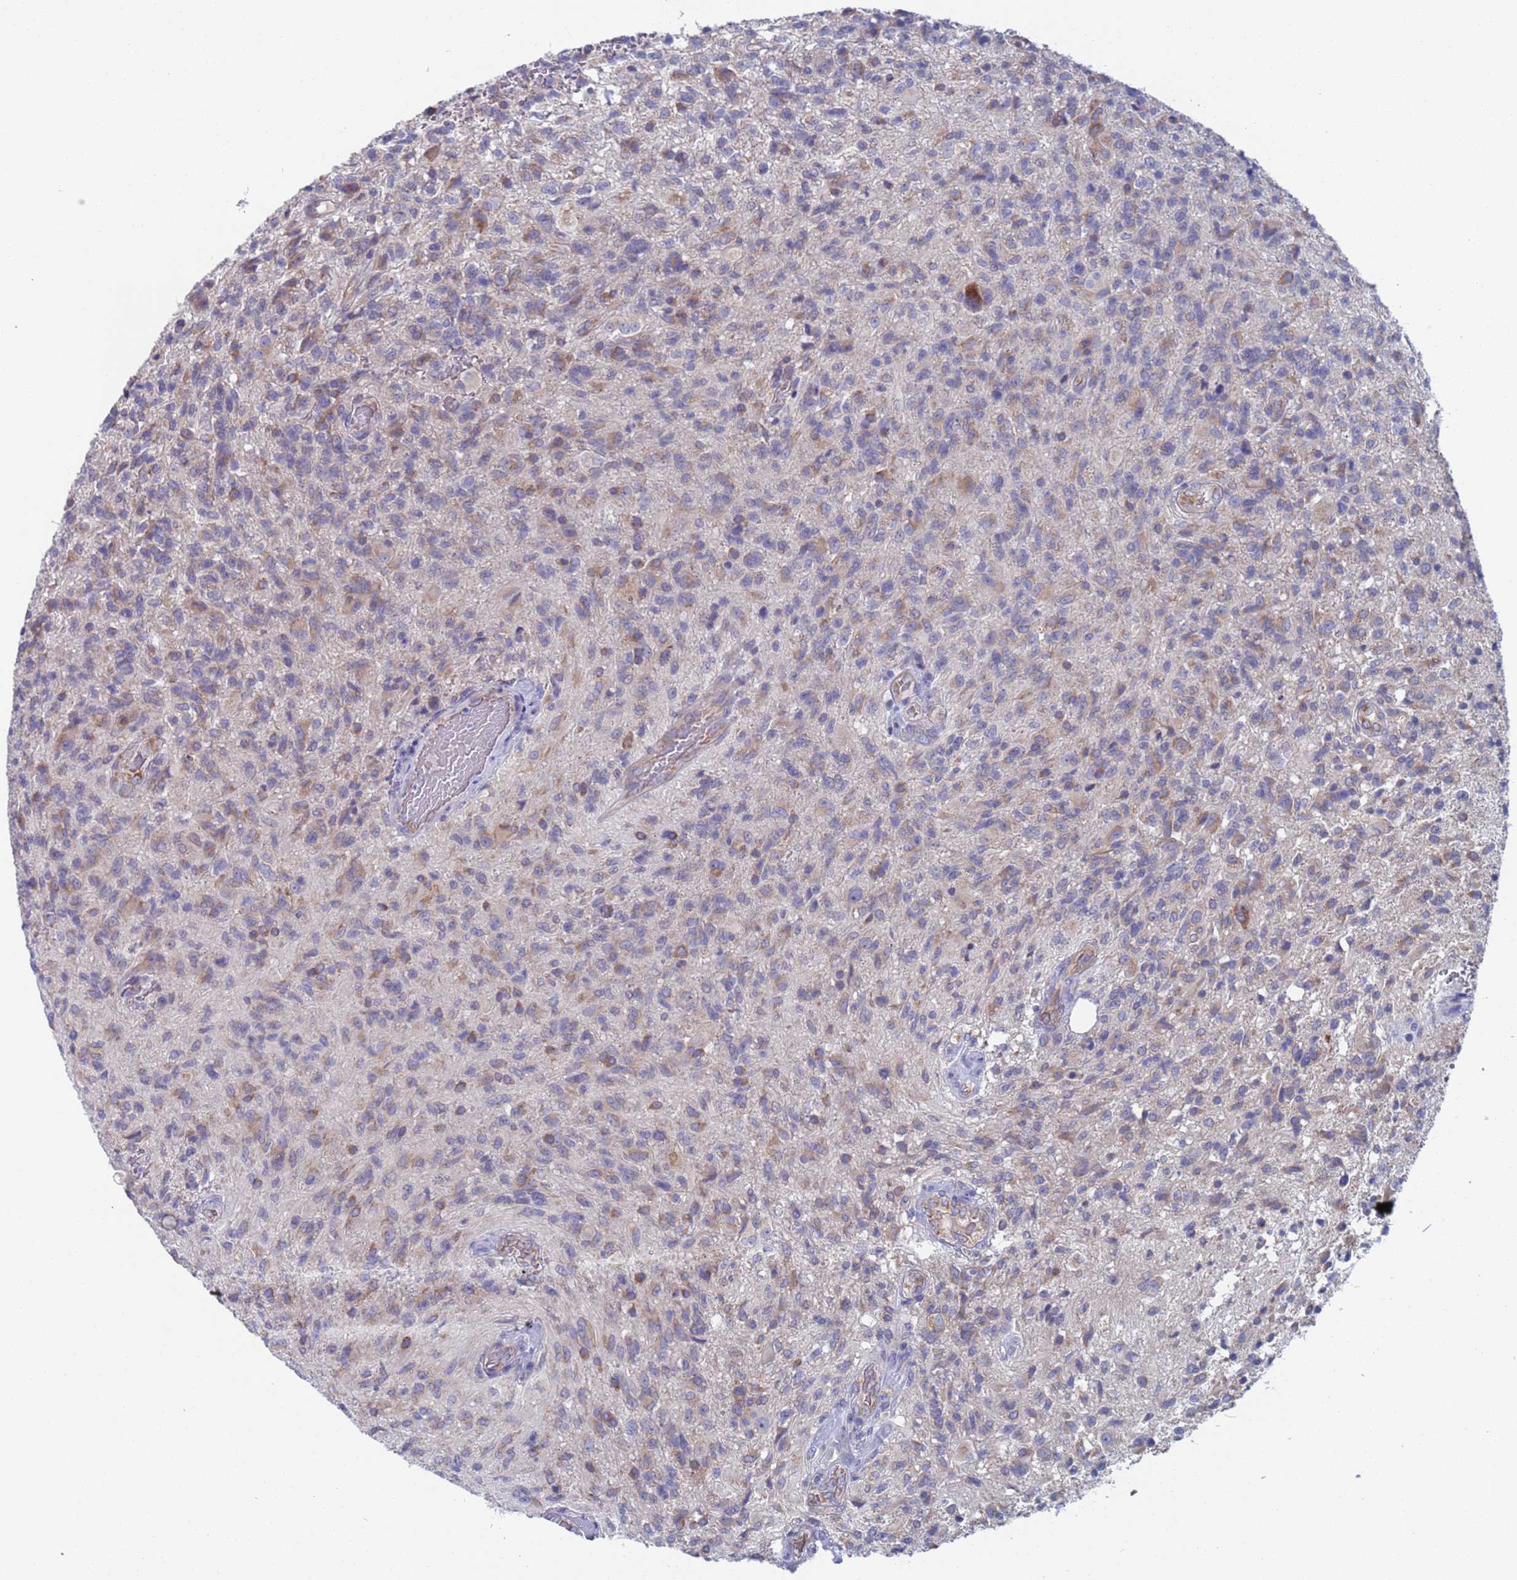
{"staining": {"intensity": "weak", "quantity": "<25%", "location": "cytoplasmic/membranous"}, "tissue": "glioma", "cell_type": "Tumor cells", "image_type": "cancer", "snomed": [{"axis": "morphology", "description": "Glioma, malignant, High grade"}, {"axis": "topography", "description": "Brain"}], "caption": "This histopathology image is of glioma stained with immunohistochemistry (IHC) to label a protein in brown with the nuclei are counter-stained blue. There is no positivity in tumor cells. (Stains: DAB (3,3'-diaminobenzidine) immunohistochemistry with hematoxylin counter stain, Microscopy: brightfield microscopy at high magnification).", "gene": "PET117", "patient": {"sex": "male", "age": 56}}